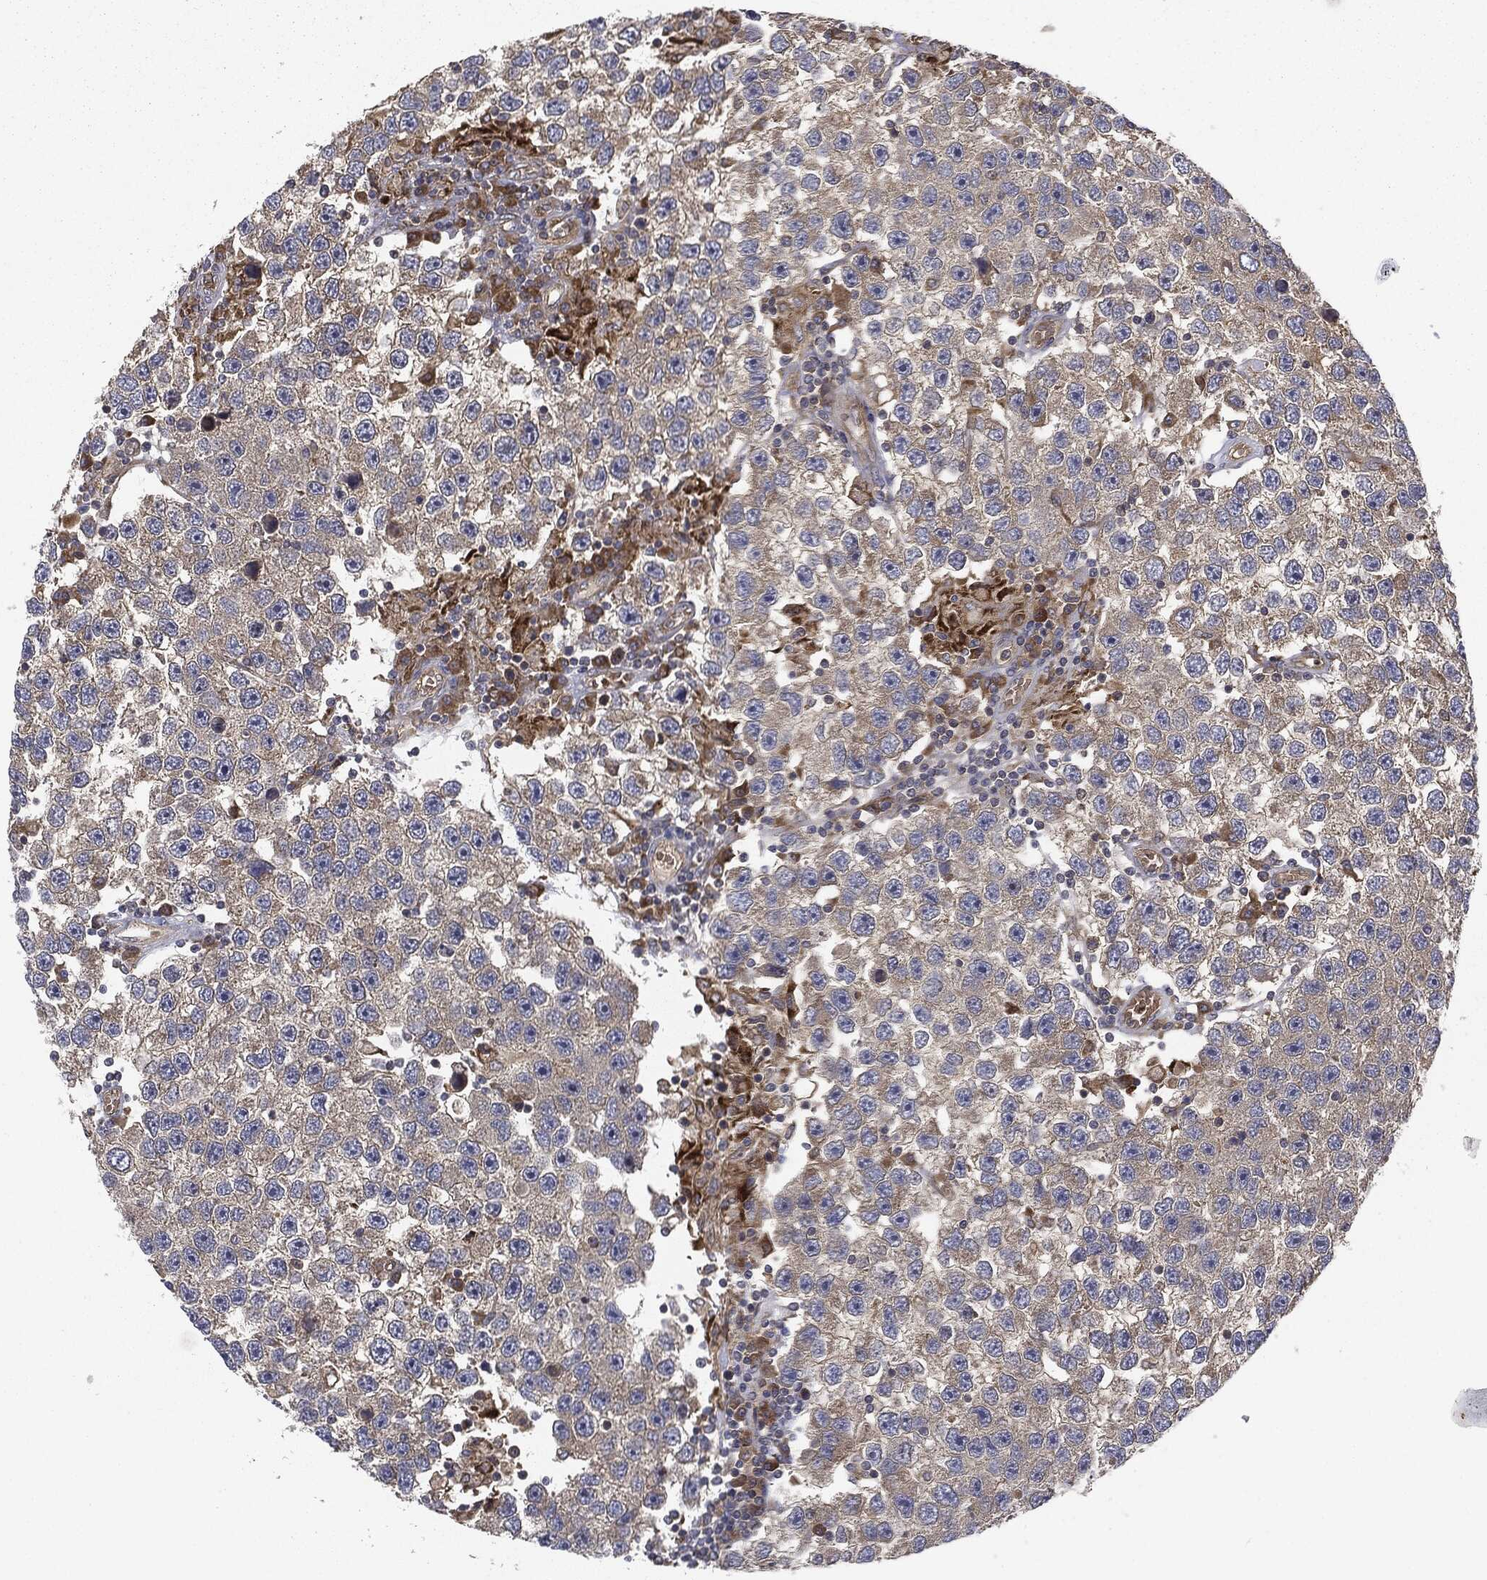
{"staining": {"intensity": "moderate", "quantity": "<25%", "location": "cytoplasmic/membranous"}, "tissue": "testis cancer", "cell_type": "Tumor cells", "image_type": "cancer", "snomed": [{"axis": "morphology", "description": "Seminoma, NOS"}, {"axis": "topography", "description": "Testis"}], "caption": "Immunohistochemical staining of human seminoma (testis) reveals low levels of moderate cytoplasmic/membranous staining in about <25% of tumor cells. Using DAB (3,3'-diaminobenzidine) (brown) and hematoxylin (blue) stains, captured at high magnification using brightfield microscopy.", "gene": "EIF2AK2", "patient": {"sex": "male", "age": 26}}